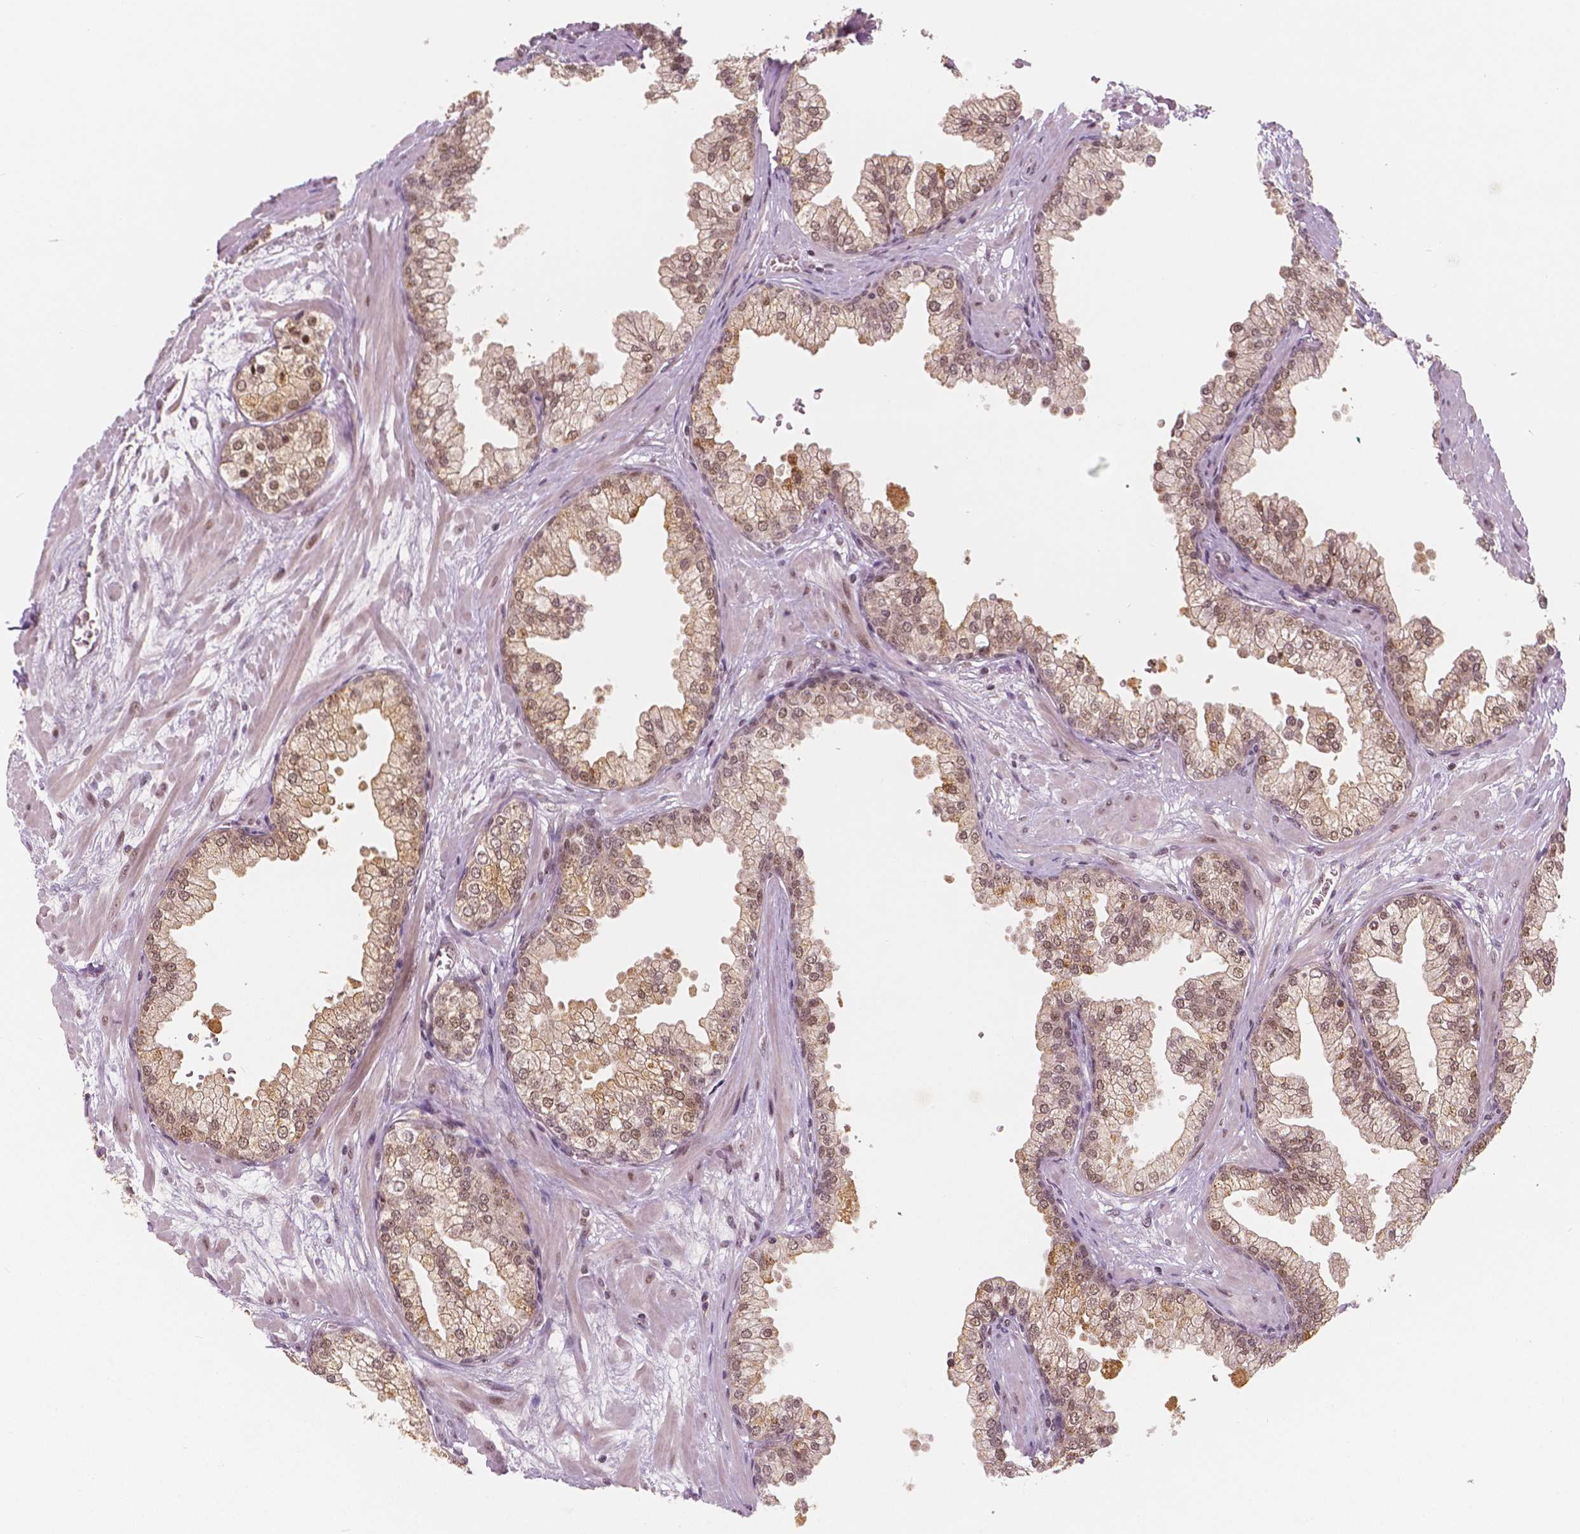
{"staining": {"intensity": "moderate", "quantity": ">75%", "location": "cytoplasmic/membranous,nuclear"}, "tissue": "prostate", "cell_type": "Glandular cells", "image_type": "normal", "snomed": [{"axis": "morphology", "description": "Normal tissue, NOS"}, {"axis": "topography", "description": "Prostate"}, {"axis": "topography", "description": "Peripheral nerve tissue"}], "caption": "Normal prostate displays moderate cytoplasmic/membranous,nuclear positivity in about >75% of glandular cells, visualized by immunohistochemistry. (DAB IHC, brown staining for protein, blue staining for nuclei).", "gene": "NSD2", "patient": {"sex": "male", "age": 61}}